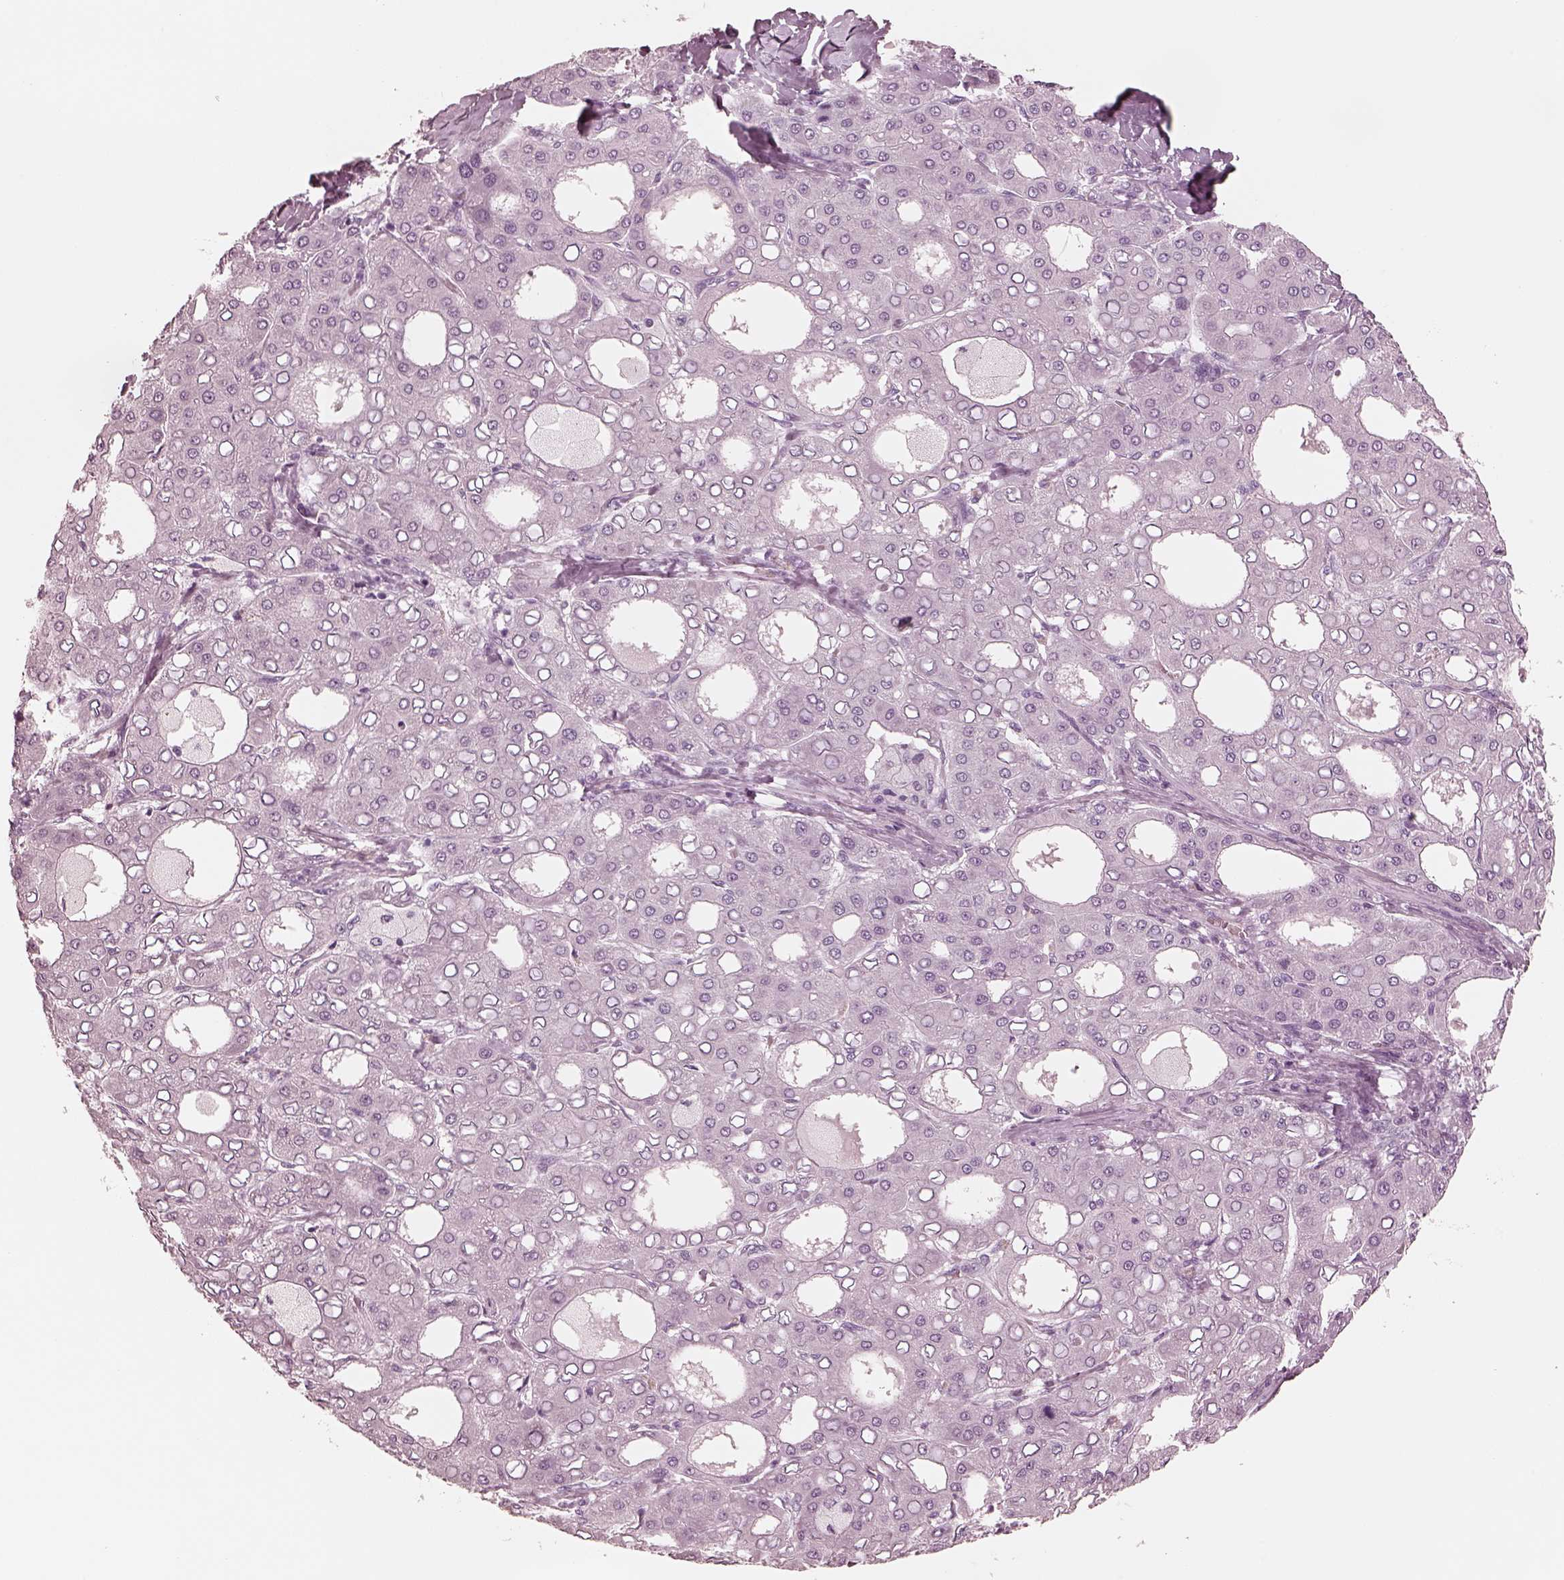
{"staining": {"intensity": "negative", "quantity": "none", "location": "none"}, "tissue": "liver cancer", "cell_type": "Tumor cells", "image_type": "cancer", "snomed": [{"axis": "morphology", "description": "Carcinoma, Hepatocellular, NOS"}, {"axis": "topography", "description": "Liver"}], "caption": "Micrograph shows no significant protein positivity in tumor cells of hepatocellular carcinoma (liver).", "gene": "CSH1", "patient": {"sex": "male", "age": 65}}